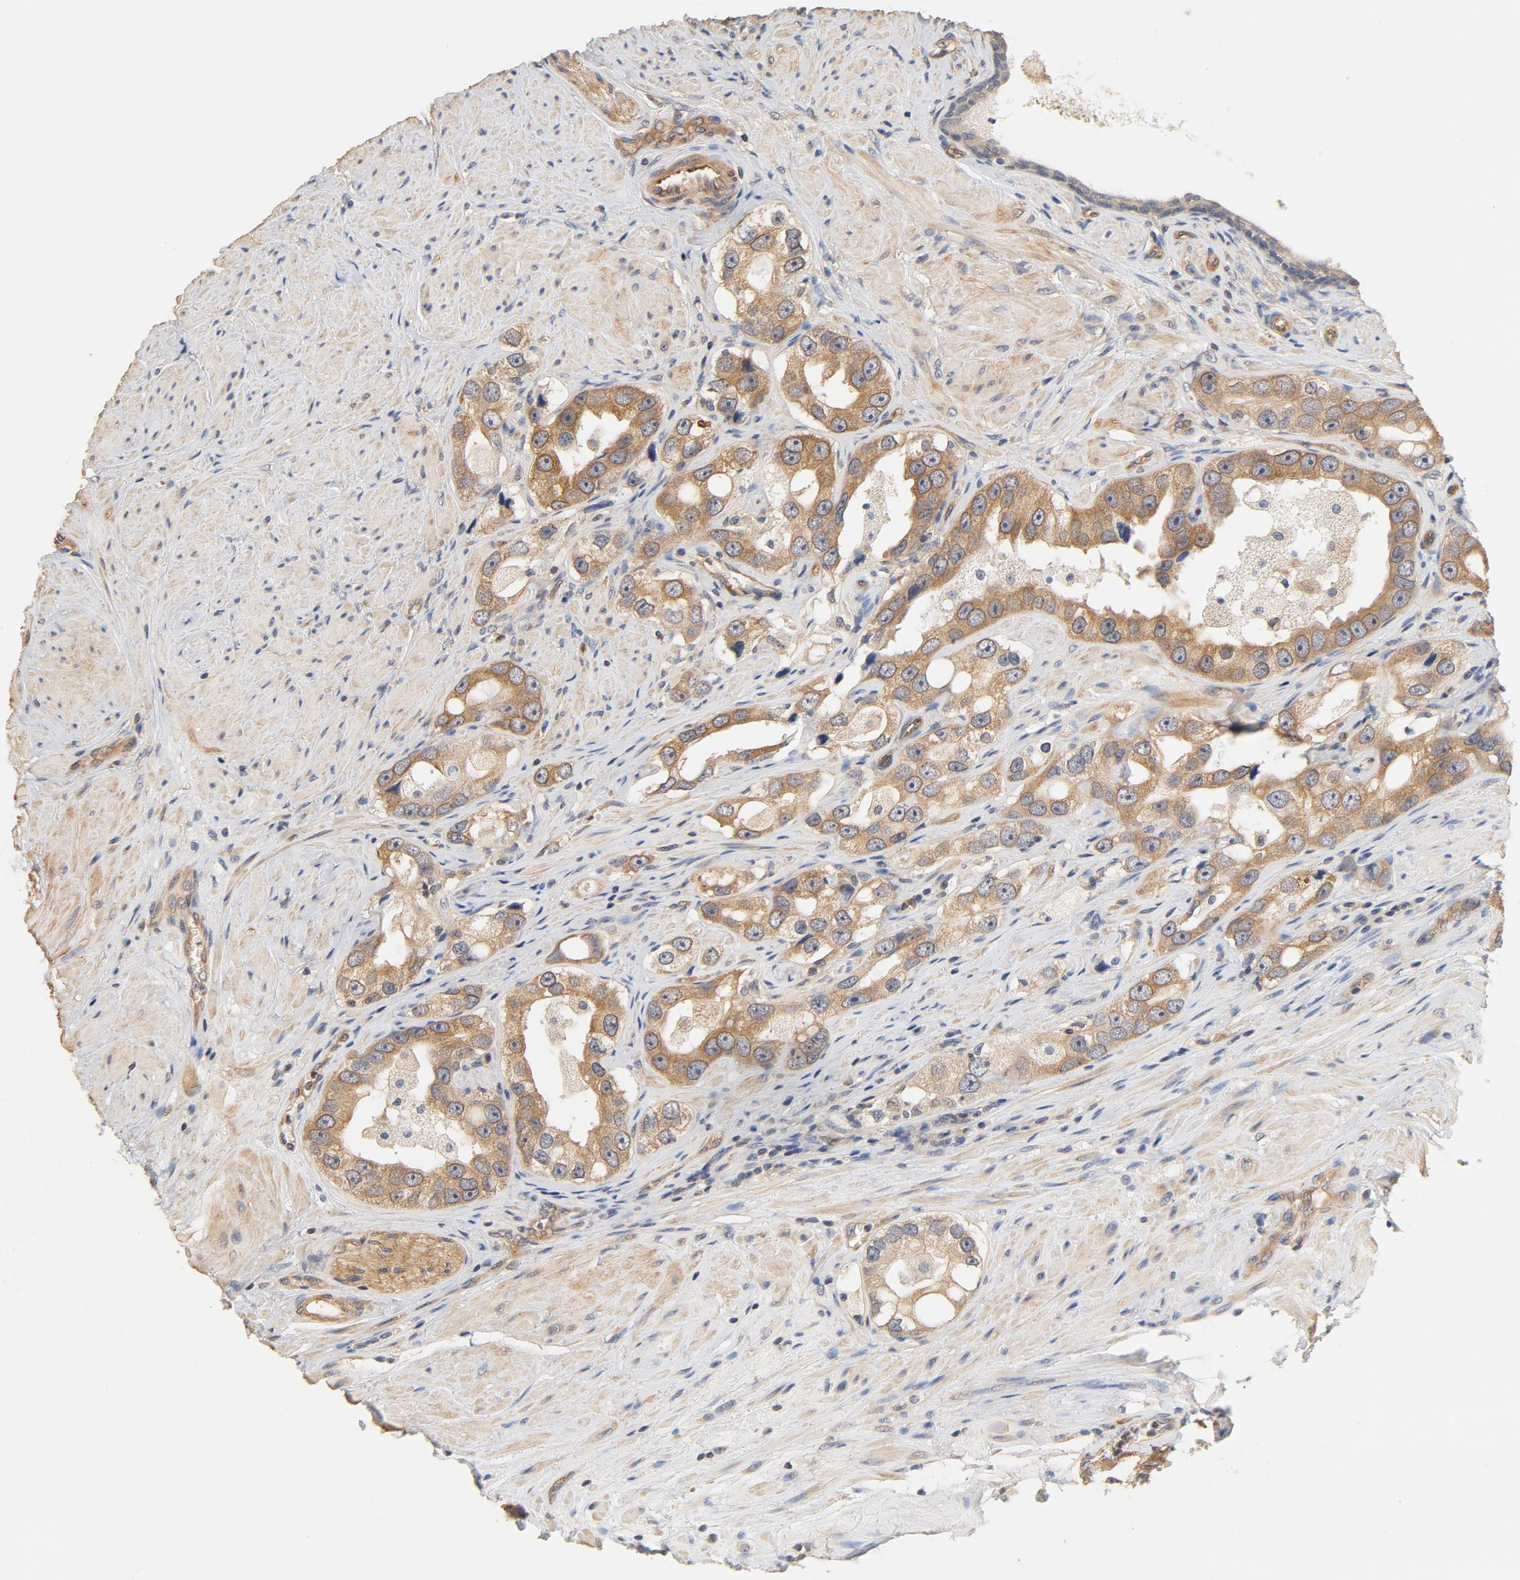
{"staining": {"intensity": "moderate", "quantity": ">75%", "location": "cytoplasmic/membranous"}, "tissue": "prostate cancer", "cell_type": "Tumor cells", "image_type": "cancer", "snomed": [{"axis": "morphology", "description": "Adenocarcinoma, High grade"}, {"axis": "topography", "description": "Prostate"}], "caption": "Tumor cells exhibit medium levels of moderate cytoplasmic/membranous staining in approximately >75% of cells in prostate cancer (adenocarcinoma (high-grade)).", "gene": "UBE2J1", "patient": {"sex": "male", "age": 63}}